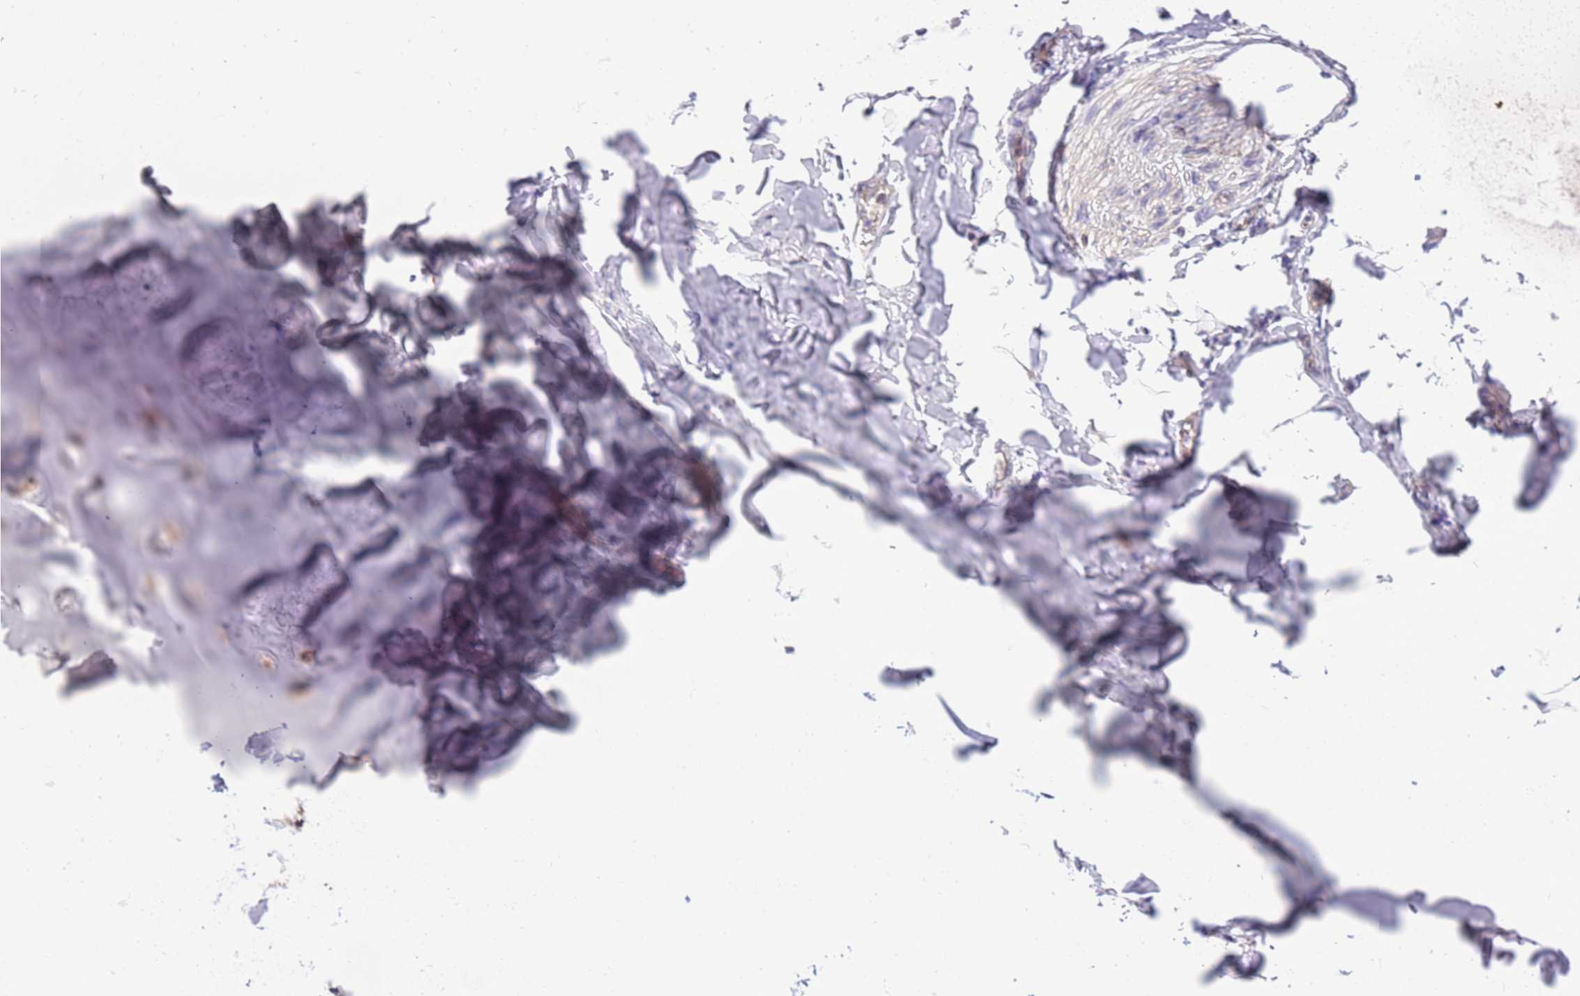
{"staining": {"intensity": "moderate", "quantity": "<25%", "location": "cytoplasmic/membranous"}, "tissue": "soft tissue", "cell_type": "Chondrocytes", "image_type": "normal", "snomed": [{"axis": "morphology", "description": "Normal tissue, NOS"}, {"axis": "topography", "description": "Lymph node"}, {"axis": "topography", "description": "Cartilage tissue"}, {"axis": "topography", "description": "Bronchus"}], "caption": "Protein expression analysis of benign soft tissue reveals moderate cytoplasmic/membranous staining in about <25% of chondrocytes.", "gene": "STIP1", "patient": {"sex": "male", "age": 63}}